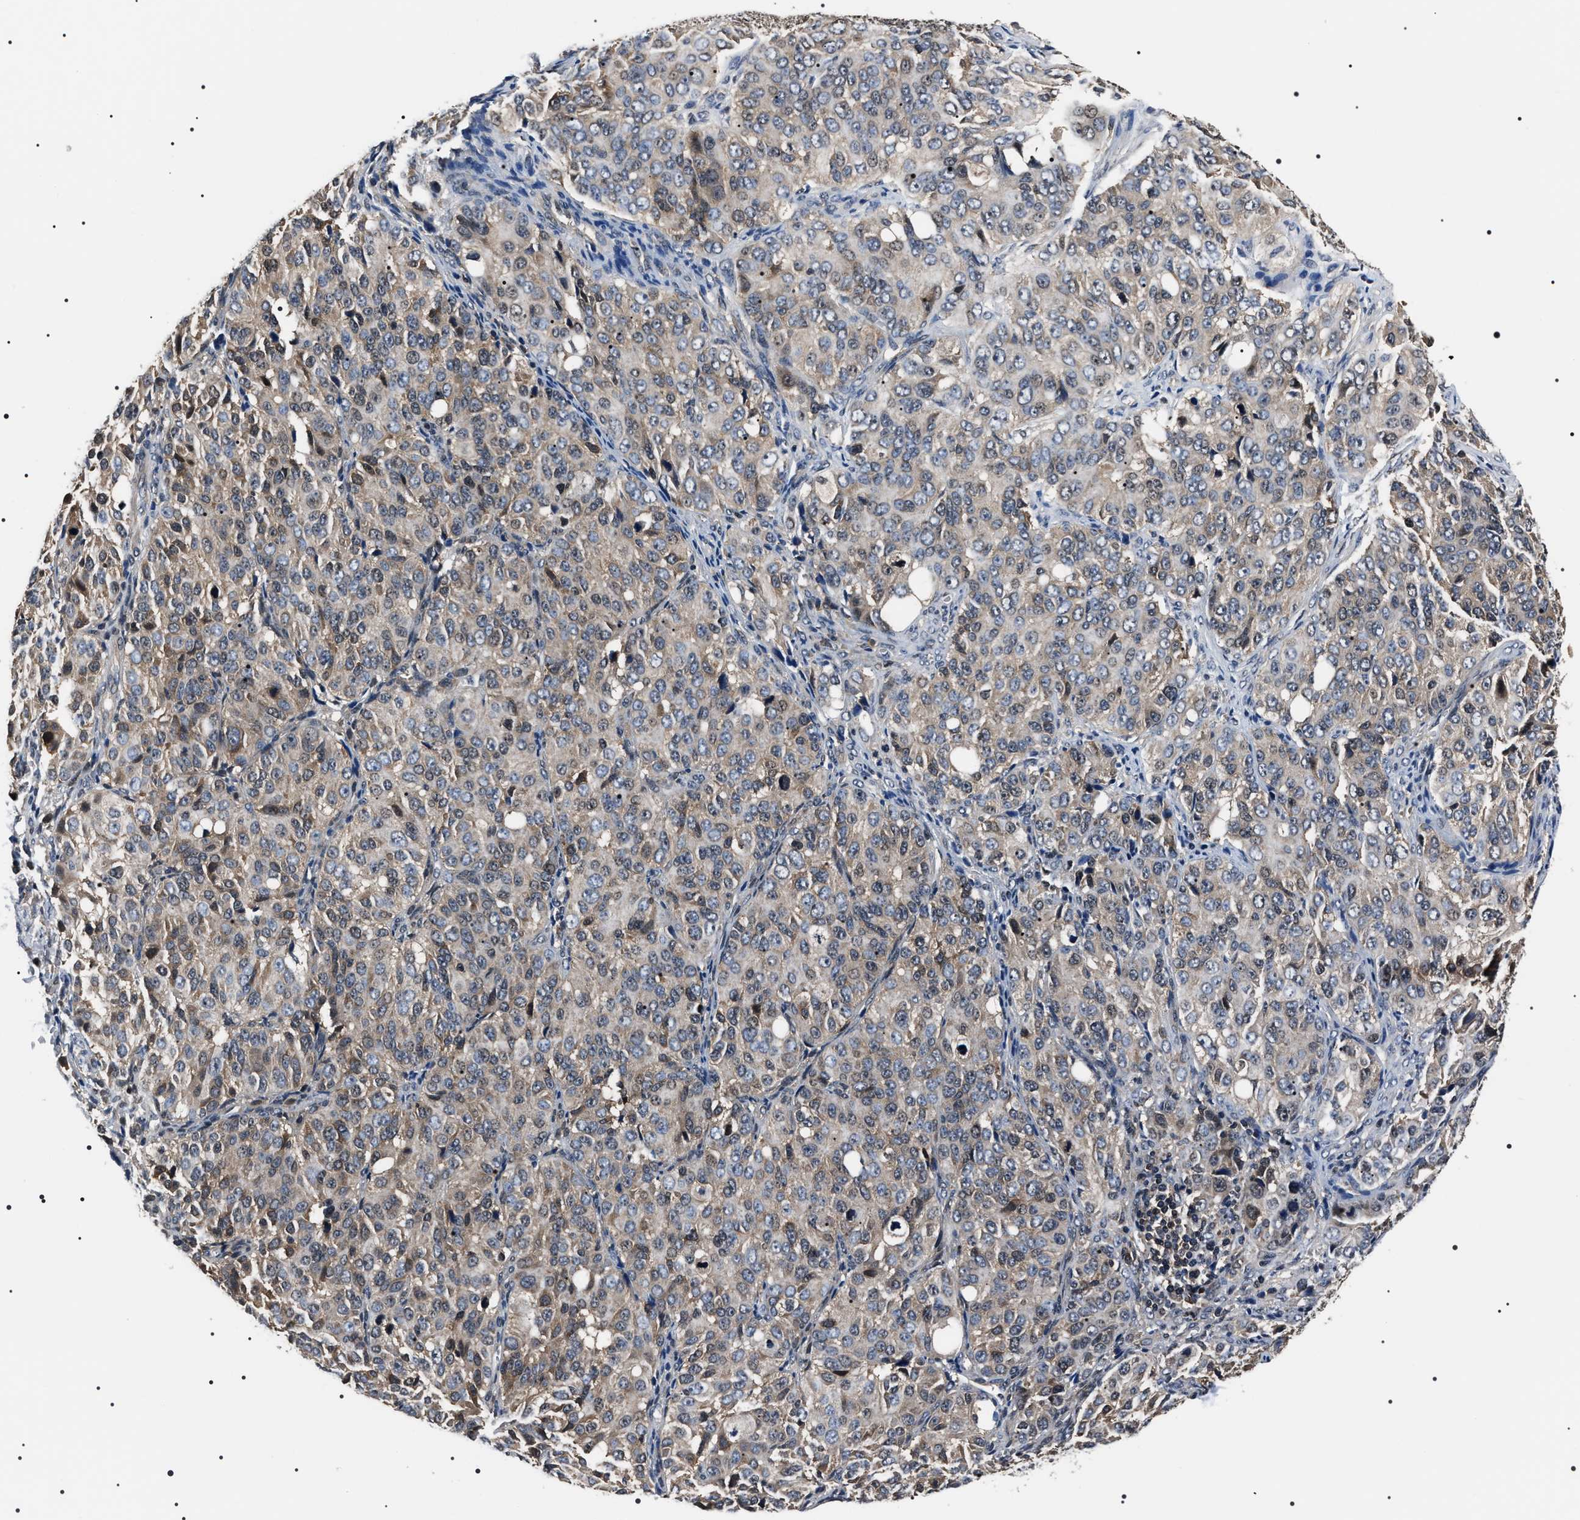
{"staining": {"intensity": "weak", "quantity": ">75%", "location": "cytoplasmic/membranous,nuclear"}, "tissue": "ovarian cancer", "cell_type": "Tumor cells", "image_type": "cancer", "snomed": [{"axis": "morphology", "description": "Carcinoma, endometroid"}, {"axis": "topography", "description": "Ovary"}], "caption": "A brown stain labels weak cytoplasmic/membranous and nuclear staining of a protein in ovarian cancer tumor cells. (Stains: DAB (3,3'-diaminobenzidine) in brown, nuclei in blue, Microscopy: brightfield microscopy at high magnification).", "gene": "SIPA1", "patient": {"sex": "female", "age": 51}}